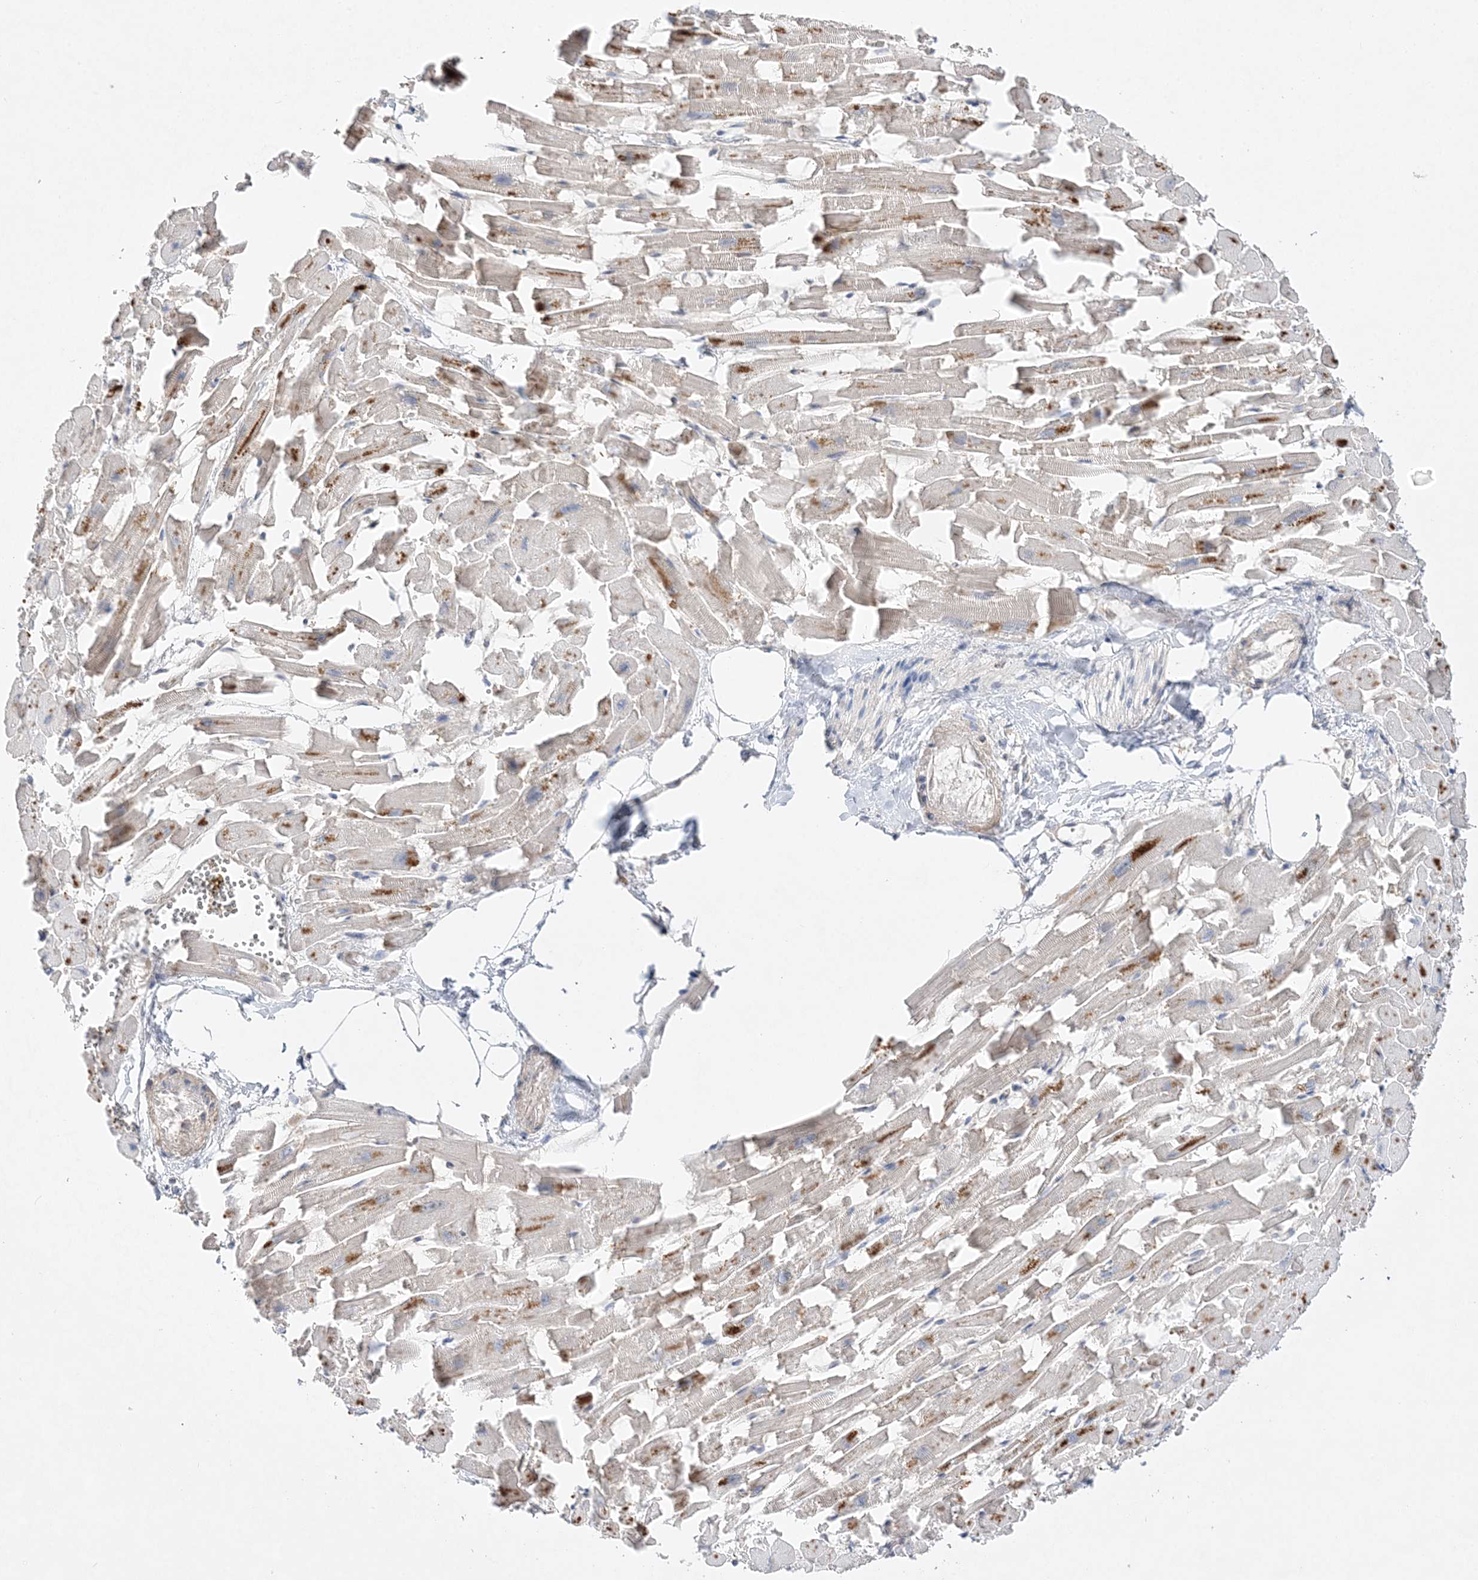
{"staining": {"intensity": "weak", "quantity": "<25%", "location": "cytoplasmic/membranous"}, "tissue": "heart muscle", "cell_type": "Cardiomyocytes", "image_type": "normal", "snomed": [{"axis": "morphology", "description": "Normal tissue, NOS"}, {"axis": "topography", "description": "Heart"}], "caption": "This is an immunohistochemistry (IHC) image of normal human heart muscle. There is no expression in cardiomyocytes.", "gene": "TMEM132B", "patient": {"sex": "female", "age": 64}}